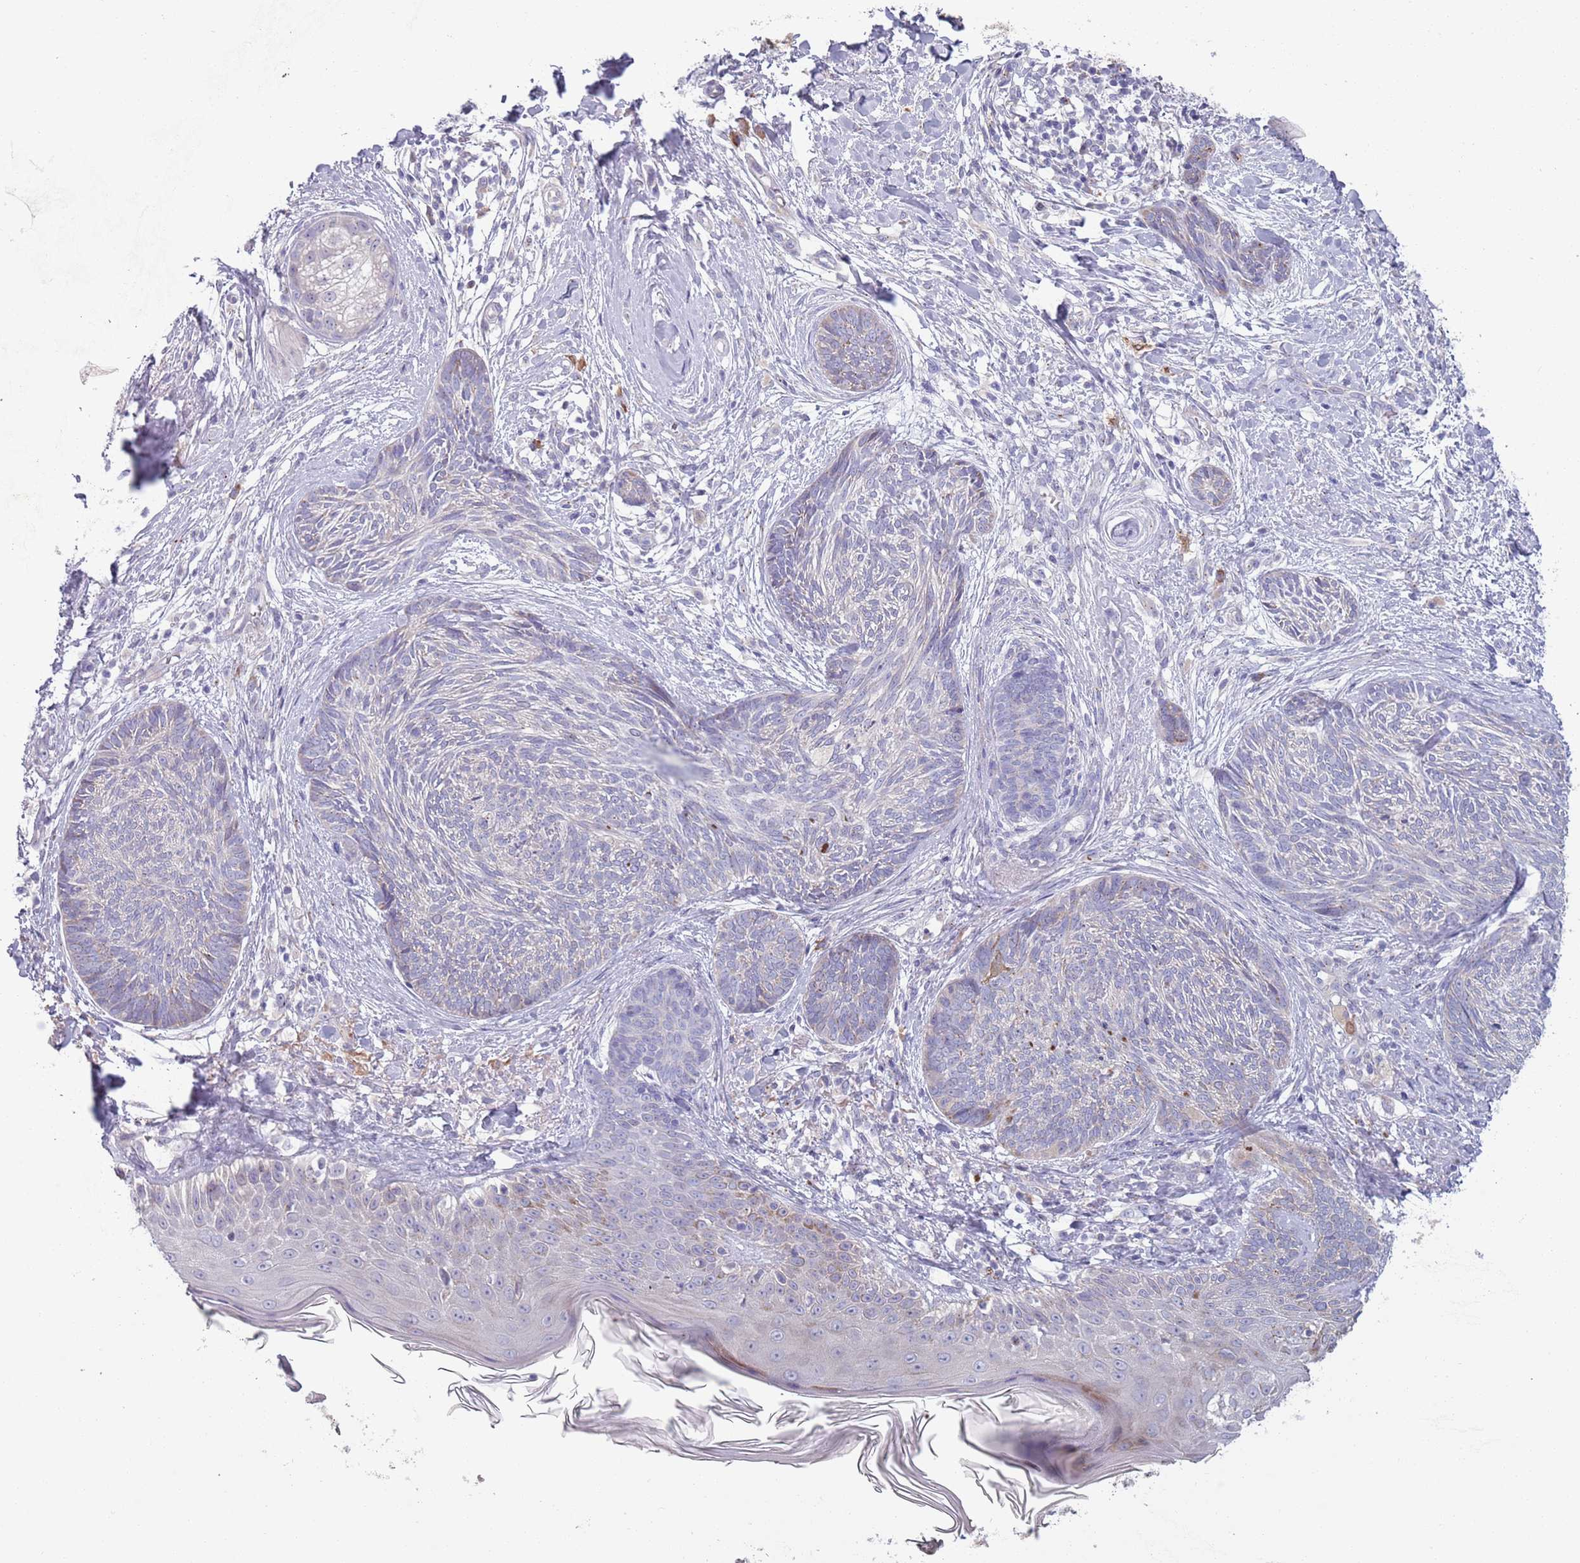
{"staining": {"intensity": "negative", "quantity": "none", "location": "none"}, "tissue": "skin cancer", "cell_type": "Tumor cells", "image_type": "cancer", "snomed": [{"axis": "morphology", "description": "Basal cell carcinoma"}, {"axis": "topography", "description": "Skin"}], "caption": "Immunohistochemistry (IHC) micrograph of neoplastic tissue: skin cancer stained with DAB reveals no significant protein expression in tumor cells.", "gene": "LTB", "patient": {"sex": "male", "age": 73}}